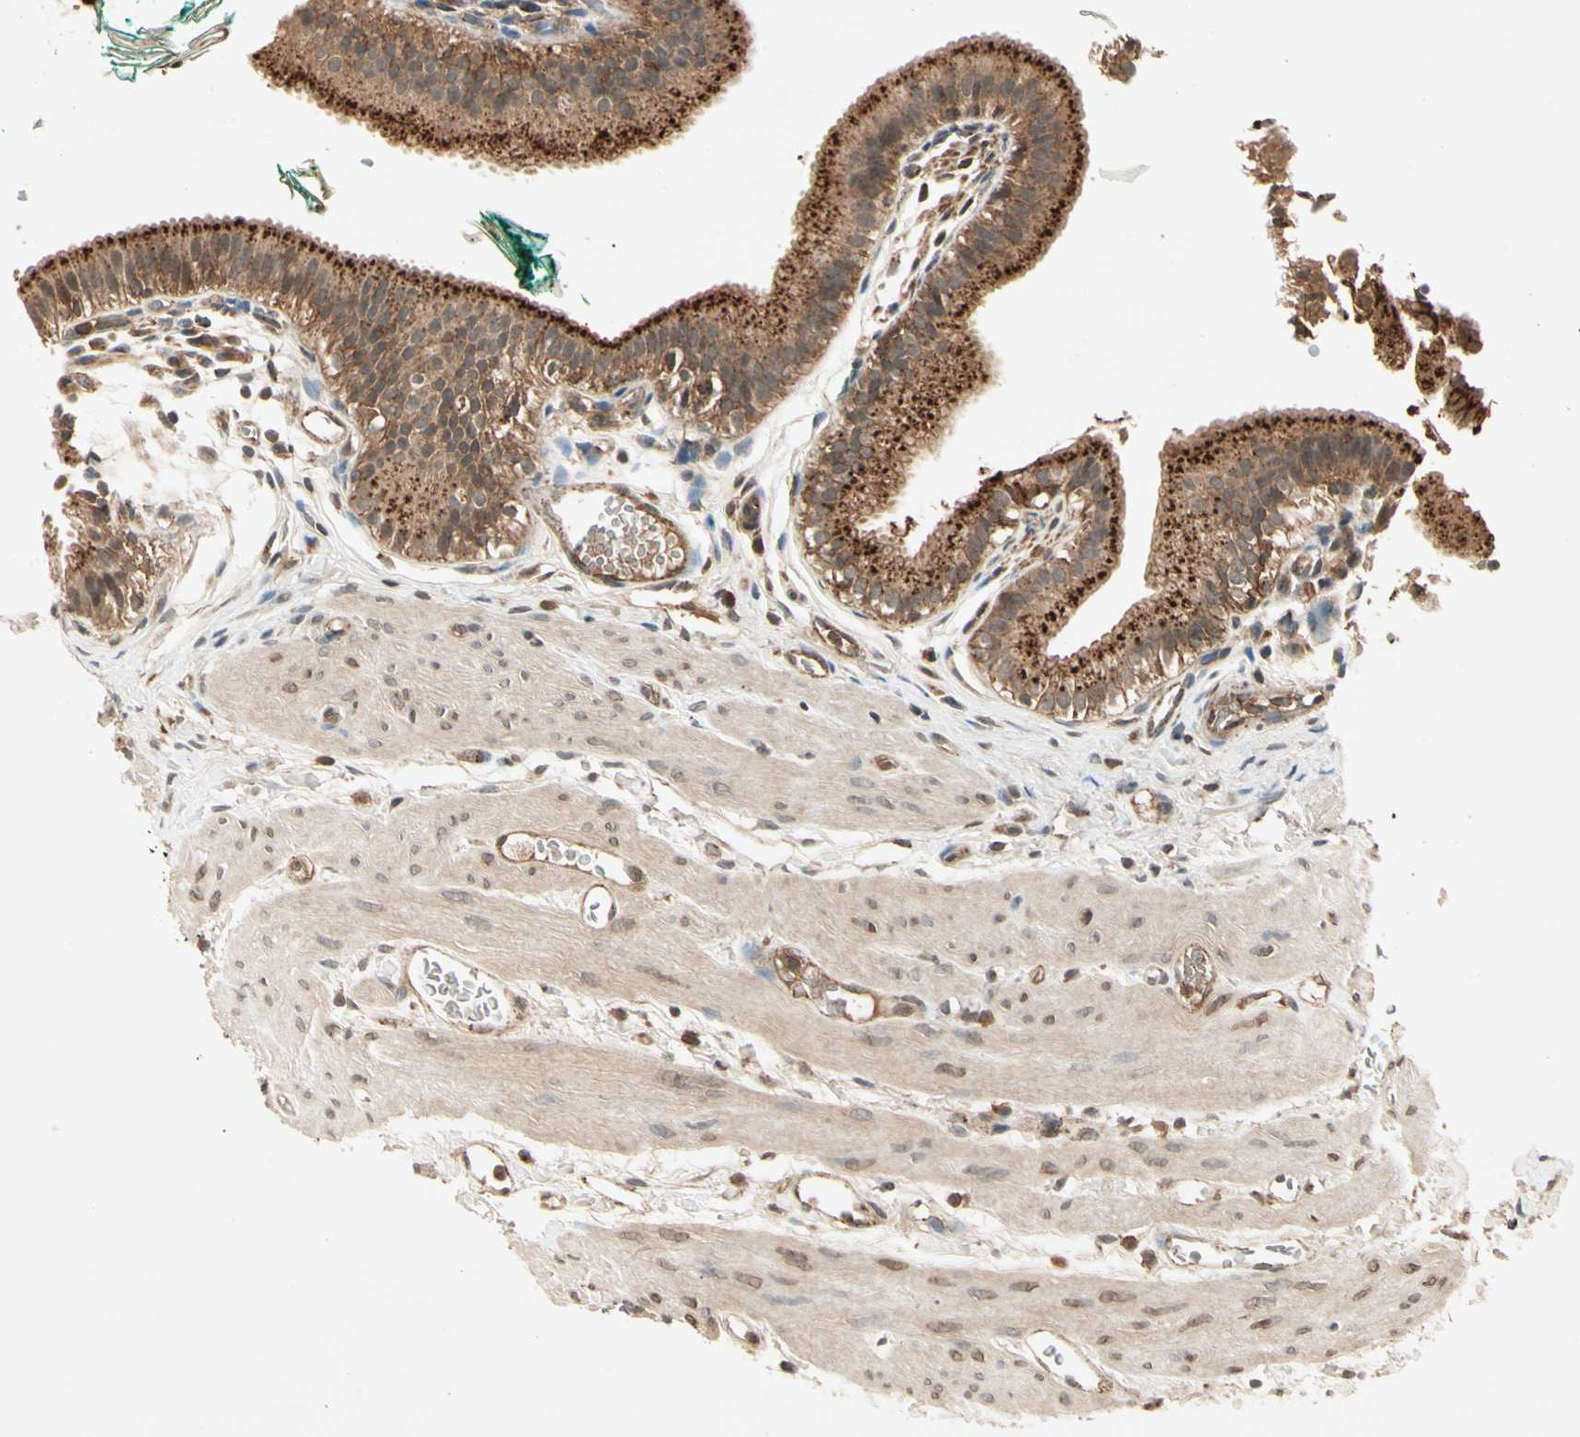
{"staining": {"intensity": "strong", "quantity": ">75%", "location": "cytoplasmic/membranous"}, "tissue": "gallbladder", "cell_type": "Glandular cells", "image_type": "normal", "snomed": [{"axis": "morphology", "description": "Normal tissue, NOS"}, {"axis": "topography", "description": "Gallbladder"}], "caption": "IHC photomicrograph of unremarkable gallbladder: human gallbladder stained using immunohistochemistry (IHC) exhibits high levels of strong protein expression localized specifically in the cytoplasmic/membranous of glandular cells, appearing as a cytoplasmic/membranous brown color.", "gene": "FLOT1", "patient": {"sex": "female", "age": 26}}